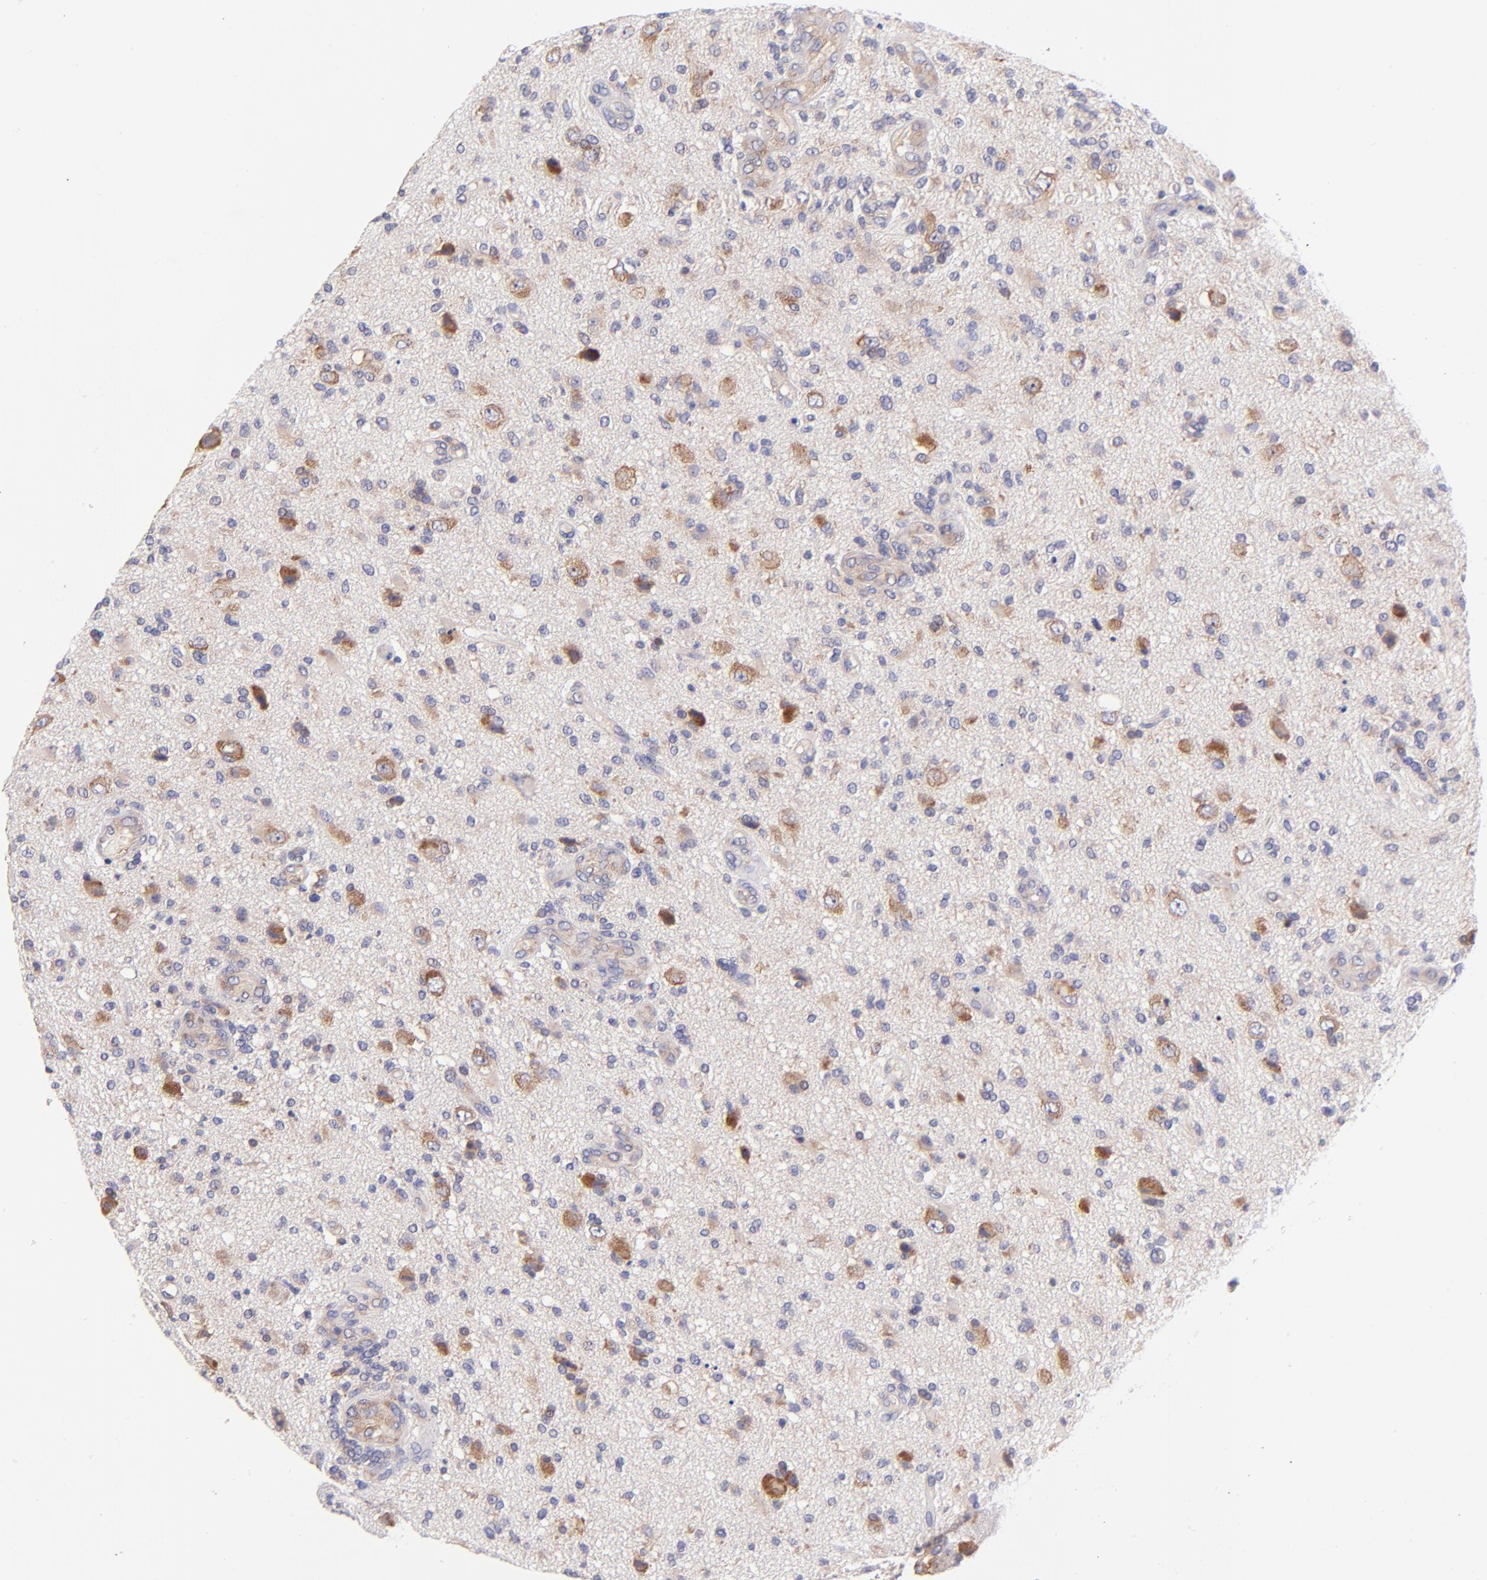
{"staining": {"intensity": "weak", "quantity": "25%-75%", "location": "cytoplasmic/membranous"}, "tissue": "glioma", "cell_type": "Tumor cells", "image_type": "cancer", "snomed": [{"axis": "morphology", "description": "Normal tissue, NOS"}, {"axis": "morphology", "description": "Glioma, malignant, High grade"}, {"axis": "topography", "description": "Cerebral cortex"}], "caption": "Immunohistochemical staining of glioma exhibits low levels of weak cytoplasmic/membranous protein expression in approximately 25%-75% of tumor cells.", "gene": "RPL11", "patient": {"sex": "male", "age": 75}}